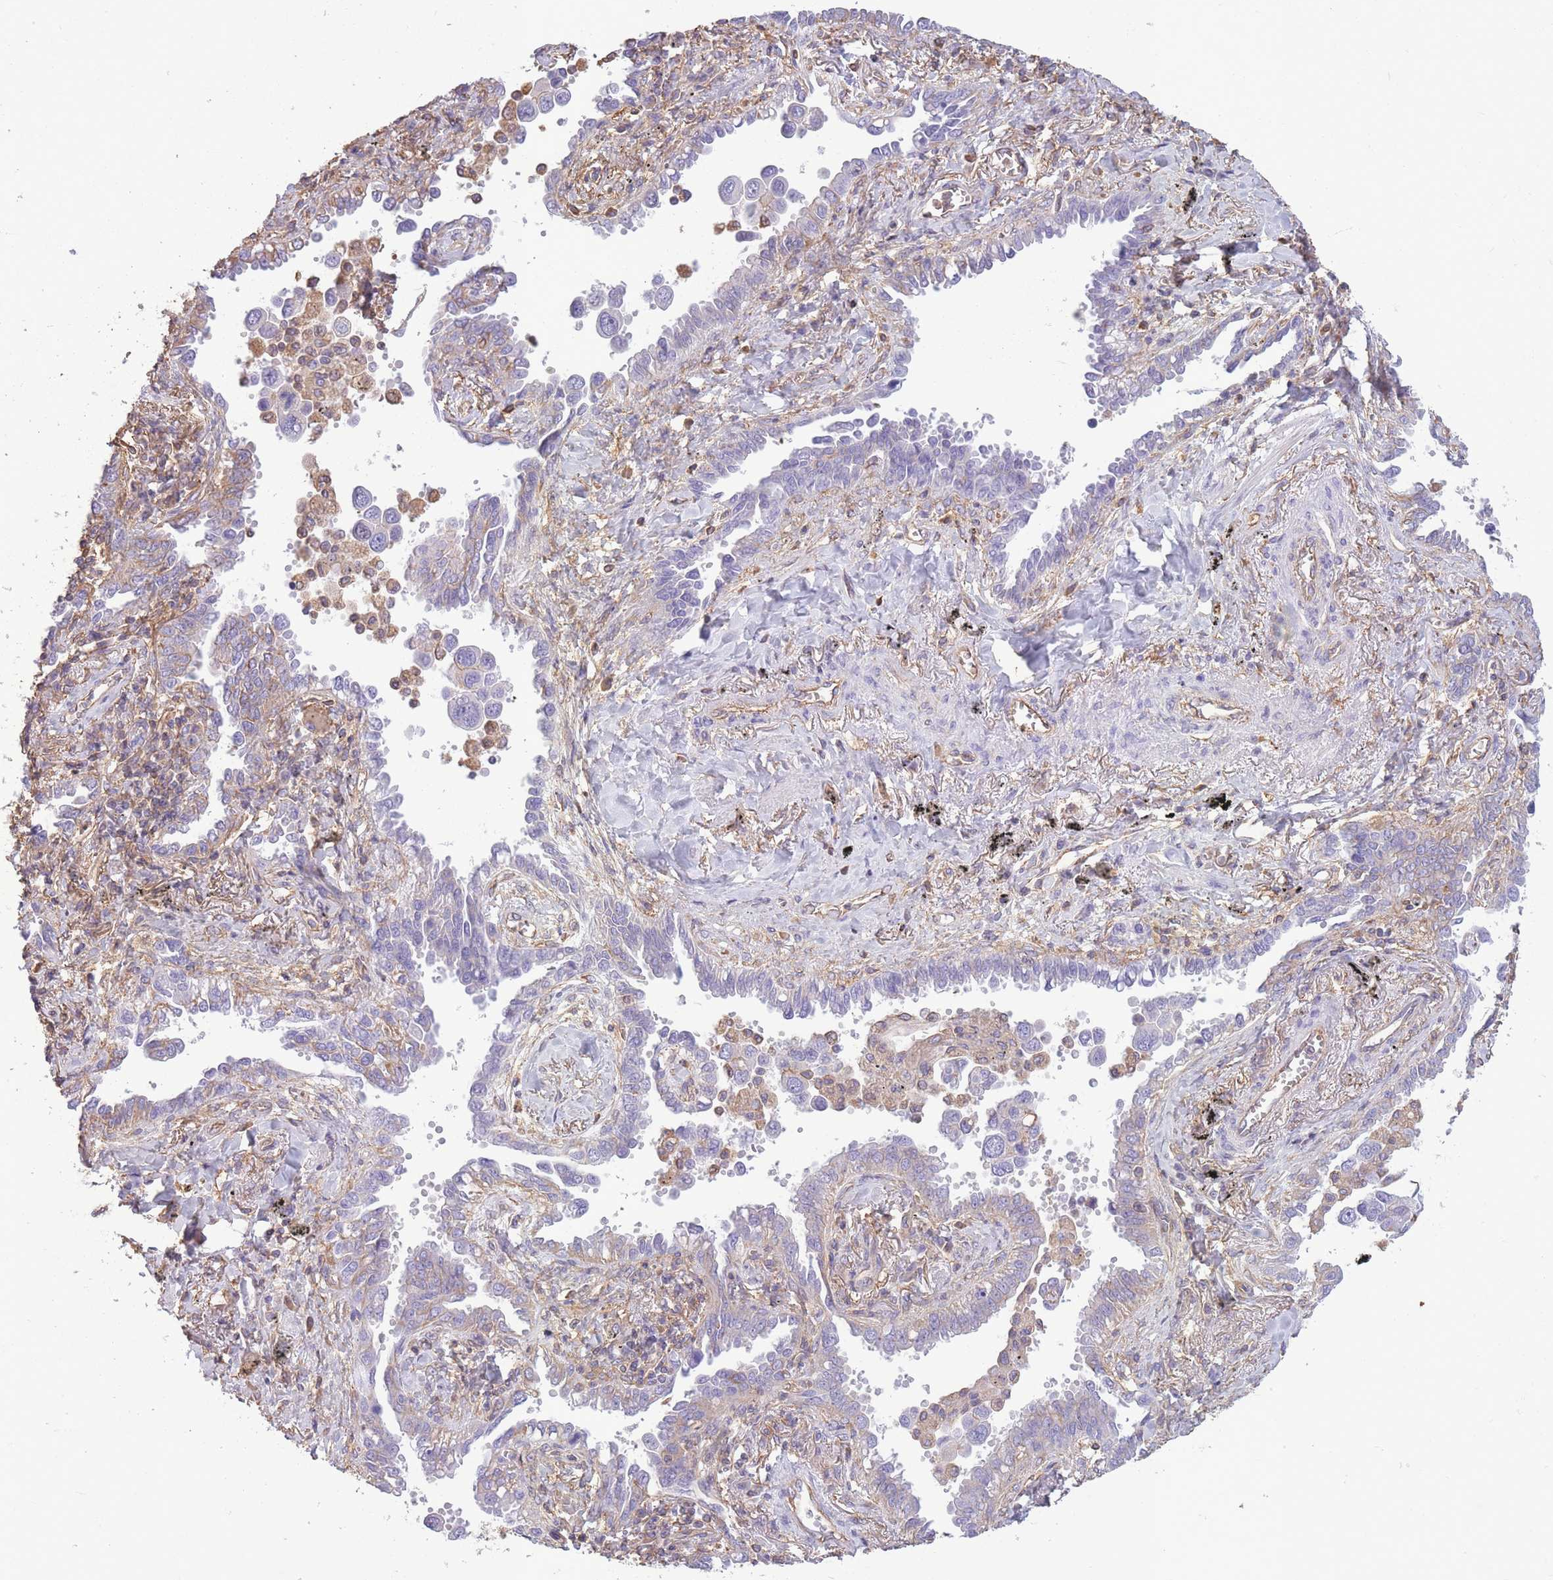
{"staining": {"intensity": "negative", "quantity": "none", "location": "none"}, "tissue": "lung cancer", "cell_type": "Tumor cells", "image_type": "cancer", "snomed": [{"axis": "morphology", "description": "Adenocarcinoma, NOS"}, {"axis": "topography", "description": "Lung"}], "caption": "High magnification brightfield microscopy of lung cancer stained with DAB (brown) and counterstained with hematoxylin (blue): tumor cells show no significant expression. Brightfield microscopy of IHC stained with DAB (brown) and hematoxylin (blue), captured at high magnification.", "gene": "ADD1", "patient": {"sex": "male", "age": 67}}